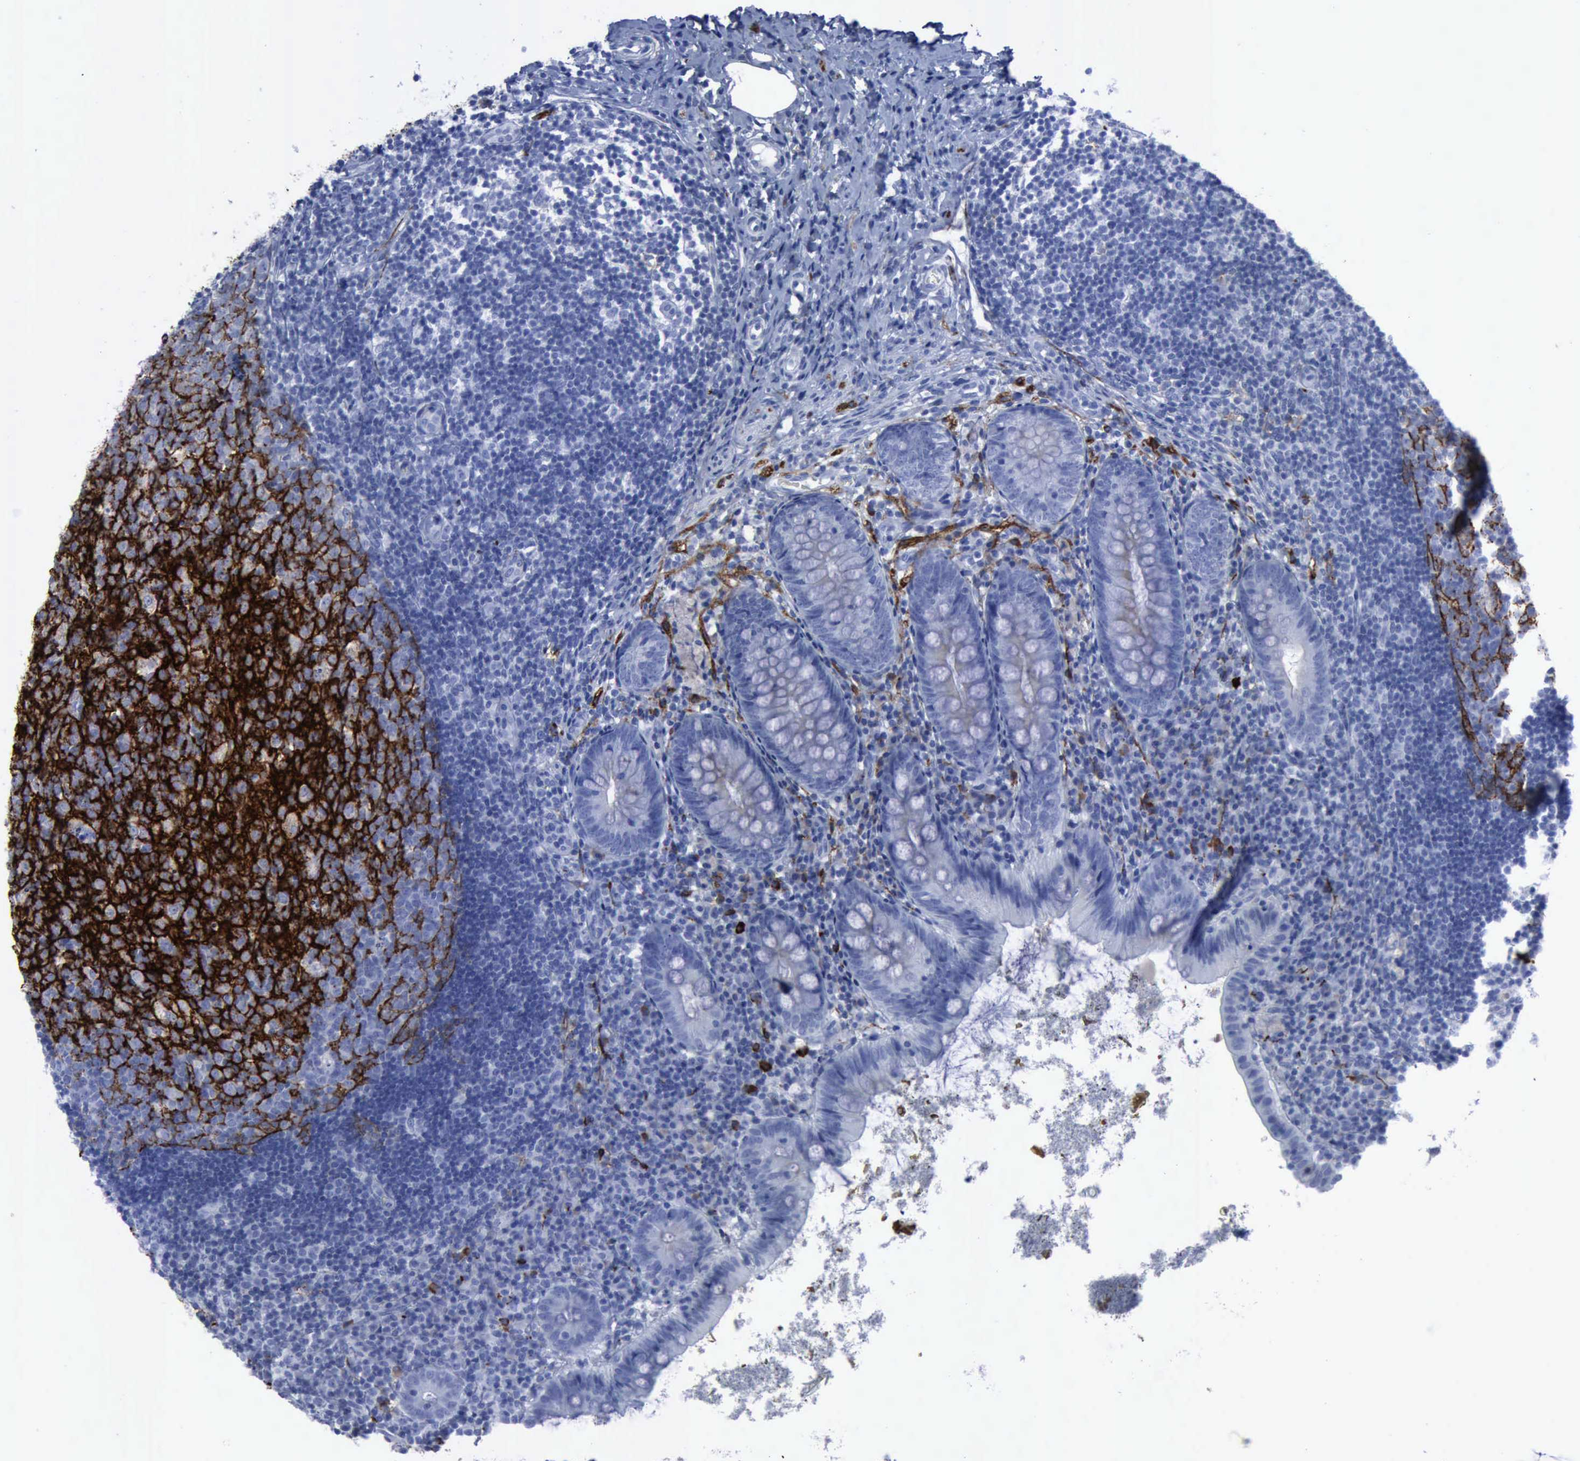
{"staining": {"intensity": "negative", "quantity": "none", "location": "none"}, "tissue": "appendix", "cell_type": "Glandular cells", "image_type": "normal", "snomed": [{"axis": "morphology", "description": "Normal tissue, NOS"}, {"axis": "topography", "description": "Appendix"}], "caption": "Immunohistochemical staining of benign appendix shows no significant expression in glandular cells. (Brightfield microscopy of DAB (3,3'-diaminobenzidine) IHC at high magnification).", "gene": "NGFR", "patient": {"sex": "female", "age": 9}}